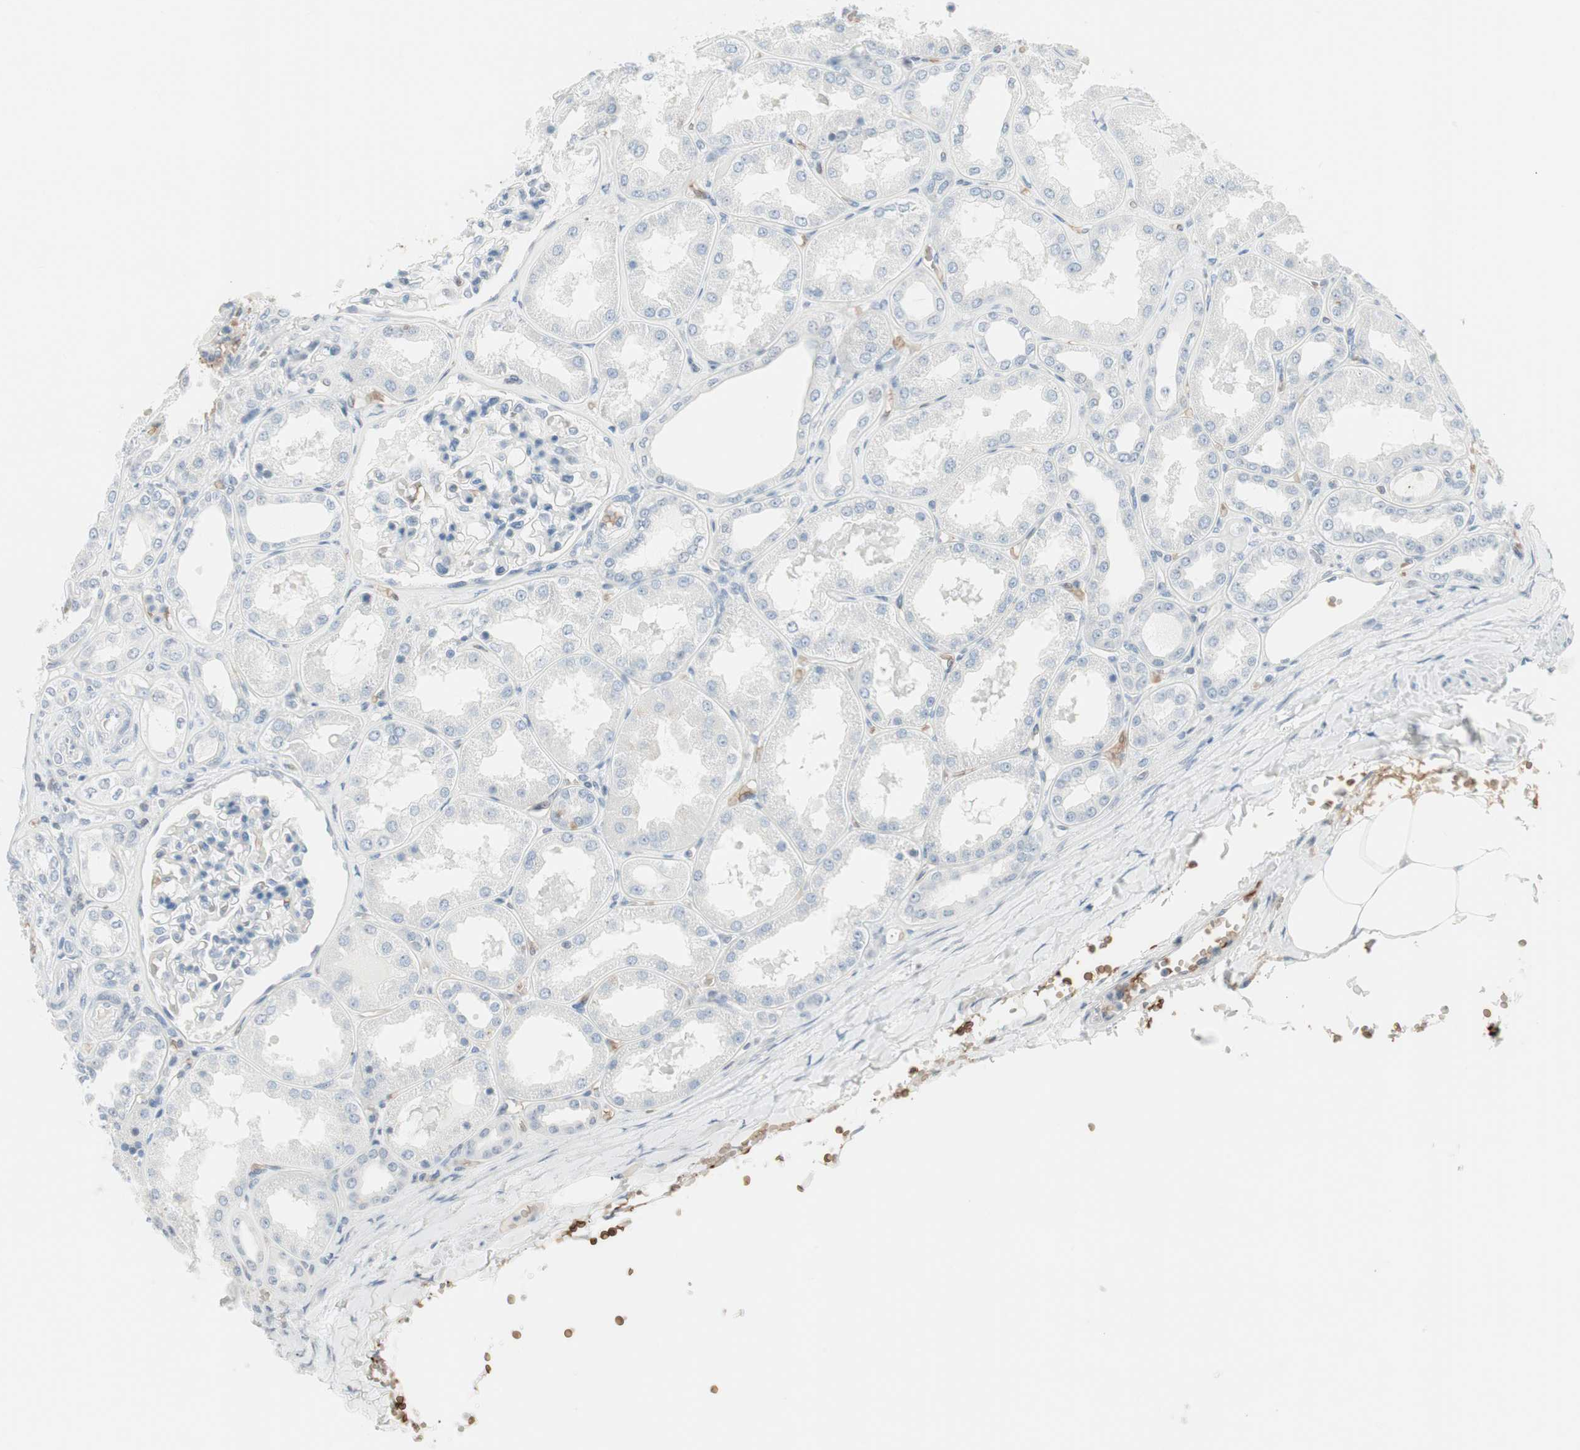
{"staining": {"intensity": "negative", "quantity": "none", "location": "none"}, "tissue": "kidney", "cell_type": "Cells in glomeruli", "image_type": "normal", "snomed": [{"axis": "morphology", "description": "Normal tissue, NOS"}, {"axis": "topography", "description": "Kidney"}], "caption": "A histopathology image of human kidney is negative for staining in cells in glomeruli.", "gene": "MAP4K1", "patient": {"sex": "female", "age": 56}}